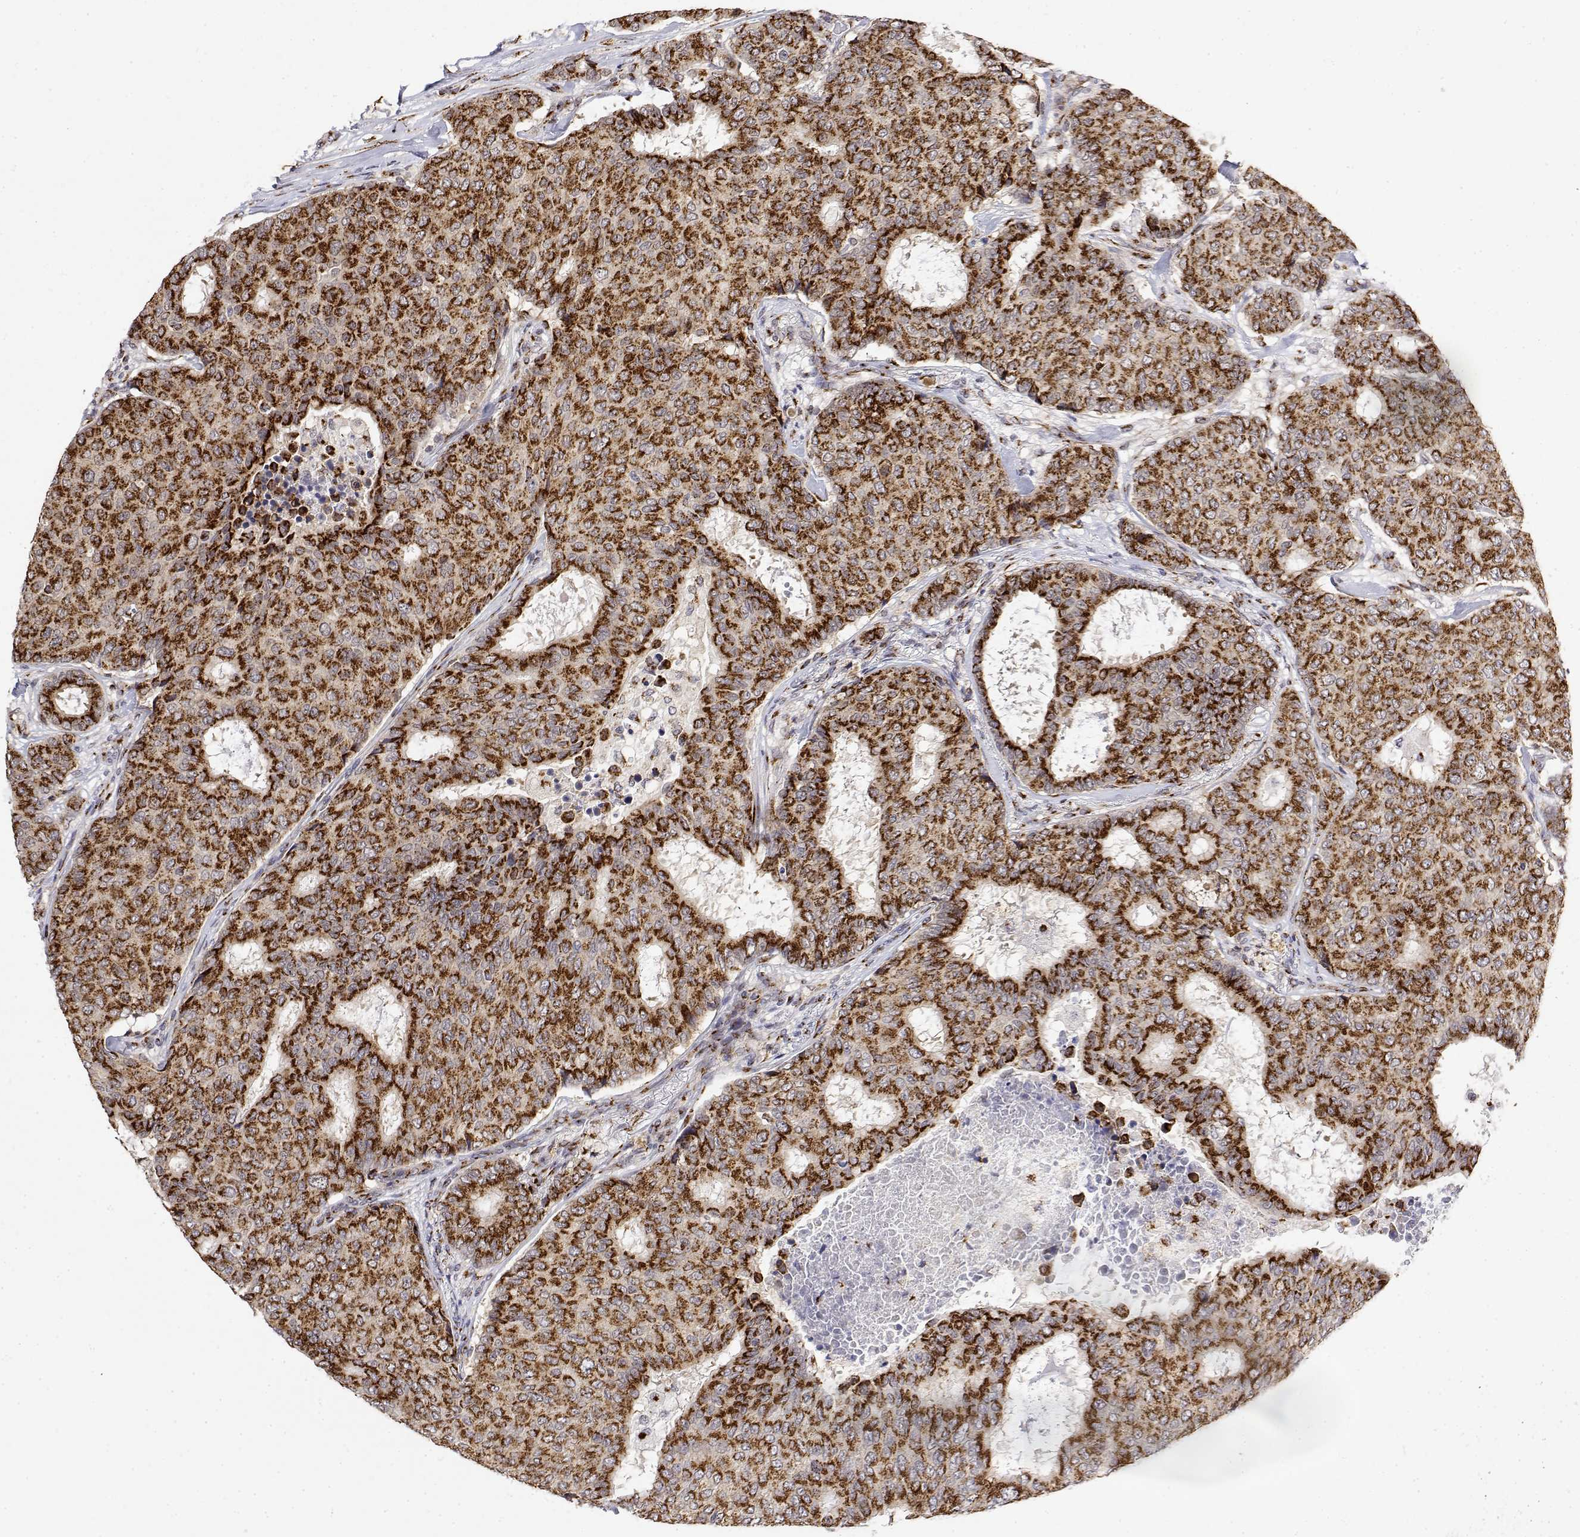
{"staining": {"intensity": "strong", "quantity": ">75%", "location": "cytoplasmic/membranous"}, "tissue": "breast cancer", "cell_type": "Tumor cells", "image_type": "cancer", "snomed": [{"axis": "morphology", "description": "Duct carcinoma"}, {"axis": "topography", "description": "Breast"}], "caption": "Immunohistochemical staining of breast intraductal carcinoma demonstrates high levels of strong cytoplasmic/membranous expression in approximately >75% of tumor cells.", "gene": "YIPF3", "patient": {"sex": "female", "age": 75}}